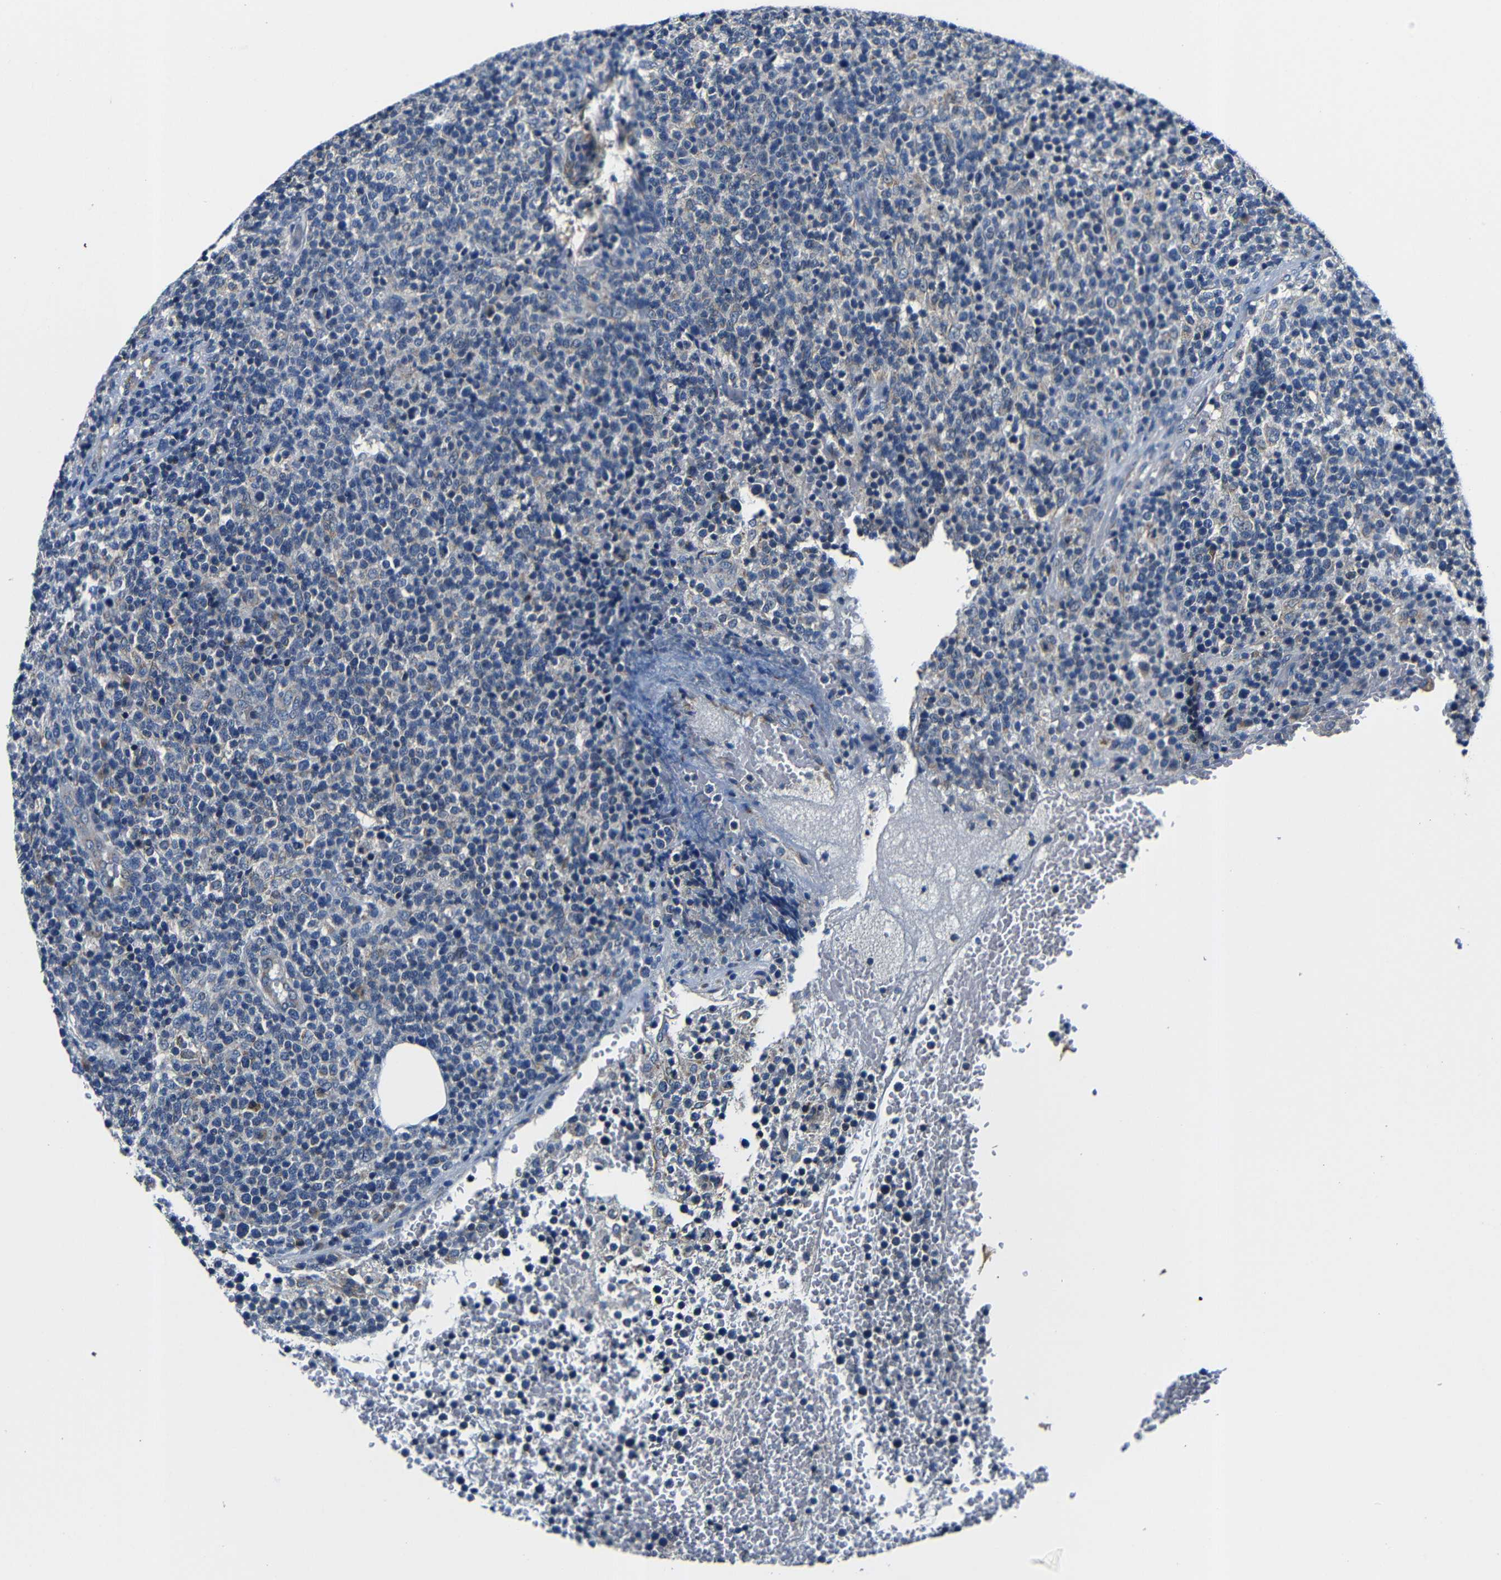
{"staining": {"intensity": "negative", "quantity": "none", "location": "none"}, "tissue": "lymphoma", "cell_type": "Tumor cells", "image_type": "cancer", "snomed": [{"axis": "morphology", "description": "Malignant lymphoma, non-Hodgkin's type, High grade"}, {"axis": "topography", "description": "Lymph node"}], "caption": "This histopathology image is of lymphoma stained with IHC to label a protein in brown with the nuclei are counter-stained blue. There is no expression in tumor cells.", "gene": "FKBP14", "patient": {"sex": "male", "age": 61}}